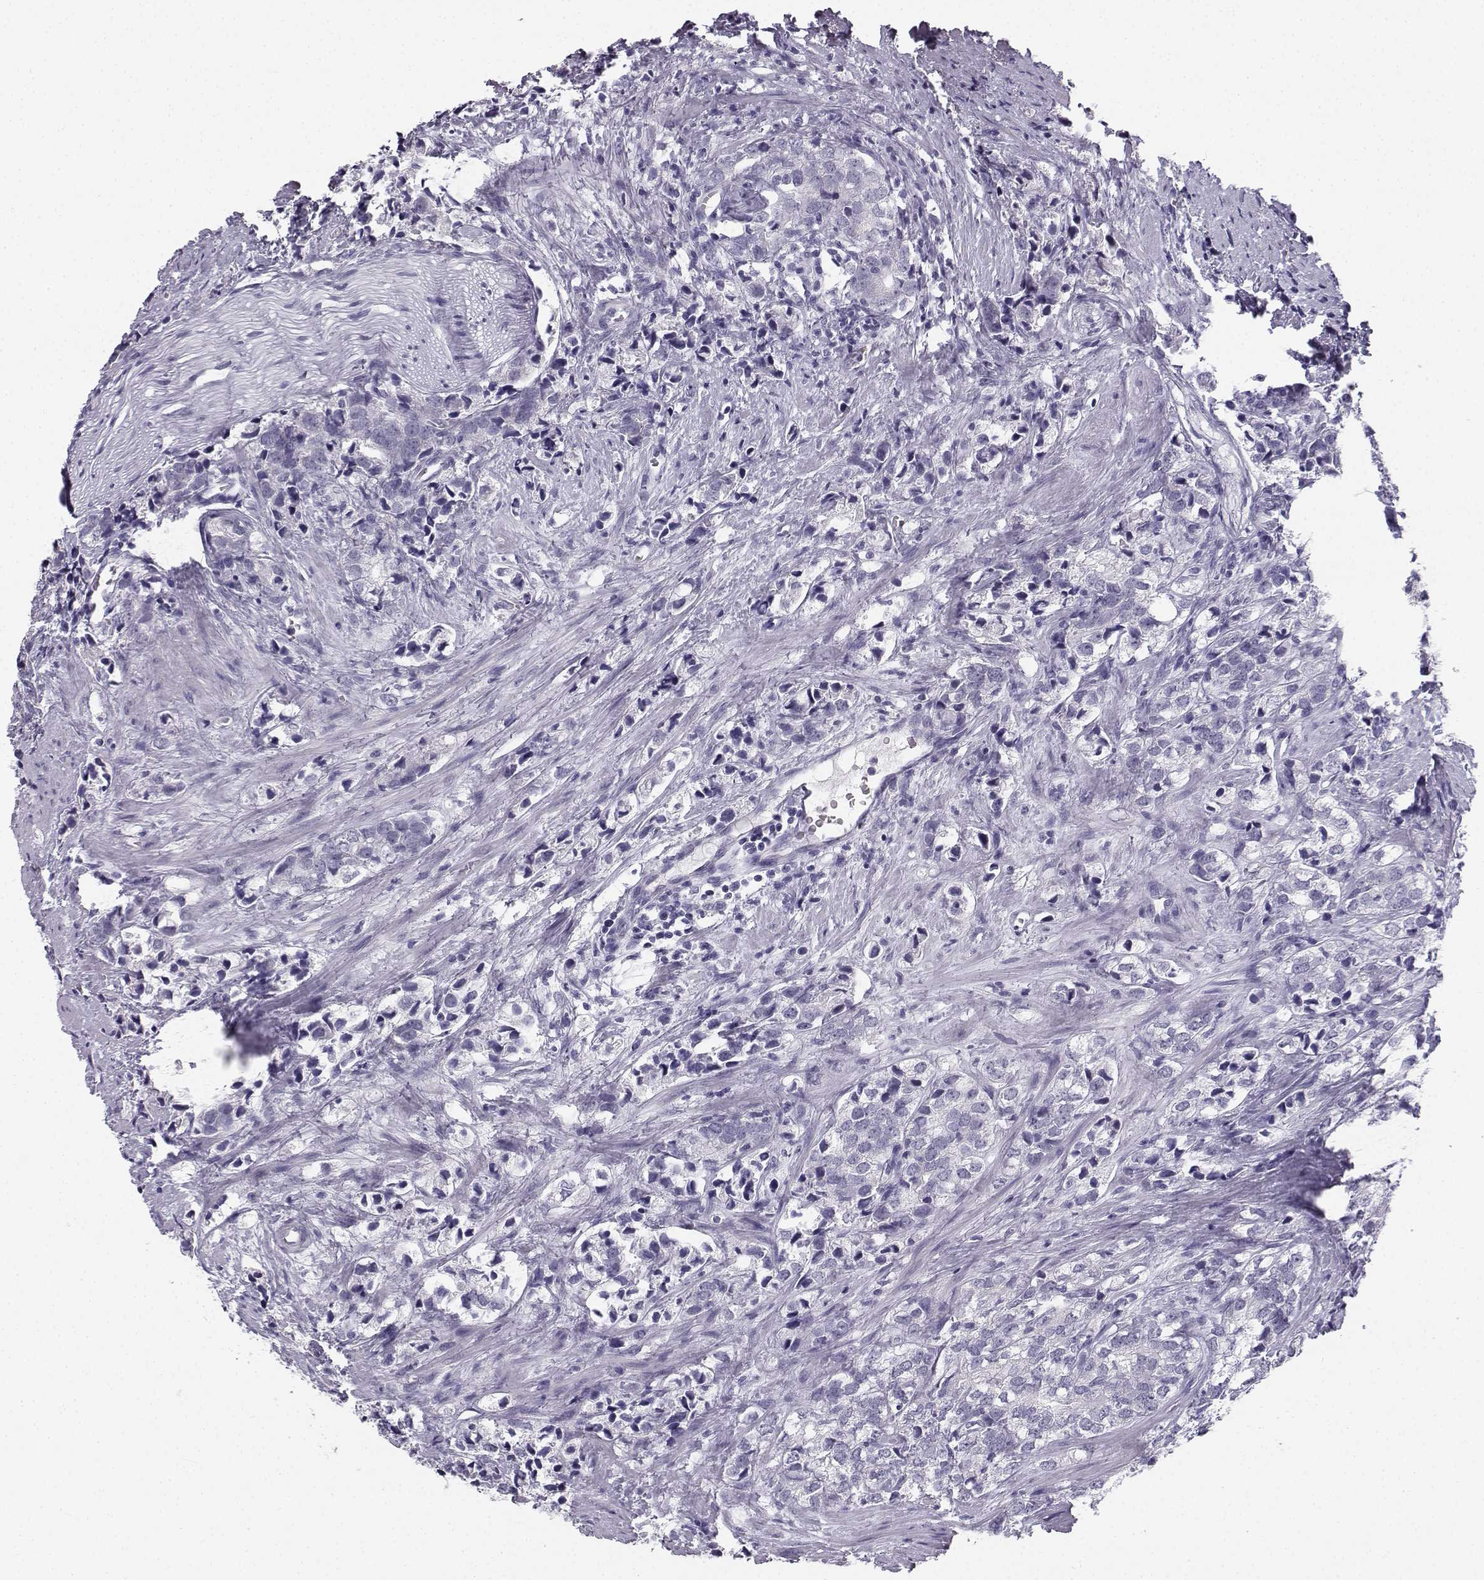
{"staining": {"intensity": "negative", "quantity": "none", "location": "none"}, "tissue": "prostate cancer", "cell_type": "Tumor cells", "image_type": "cancer", "snomed": [{"axis": "morphology", "description": "Adenocarcinoma, NOS"}, {"axis": "topography", "description": "Prostate and seminal vesicle, NOS"}], "caption": "Tumor cells are negative for brown protein staining in prostate cancer.", "gene": "SYCE1", "patient": {"sex": "male", "age": 63}}